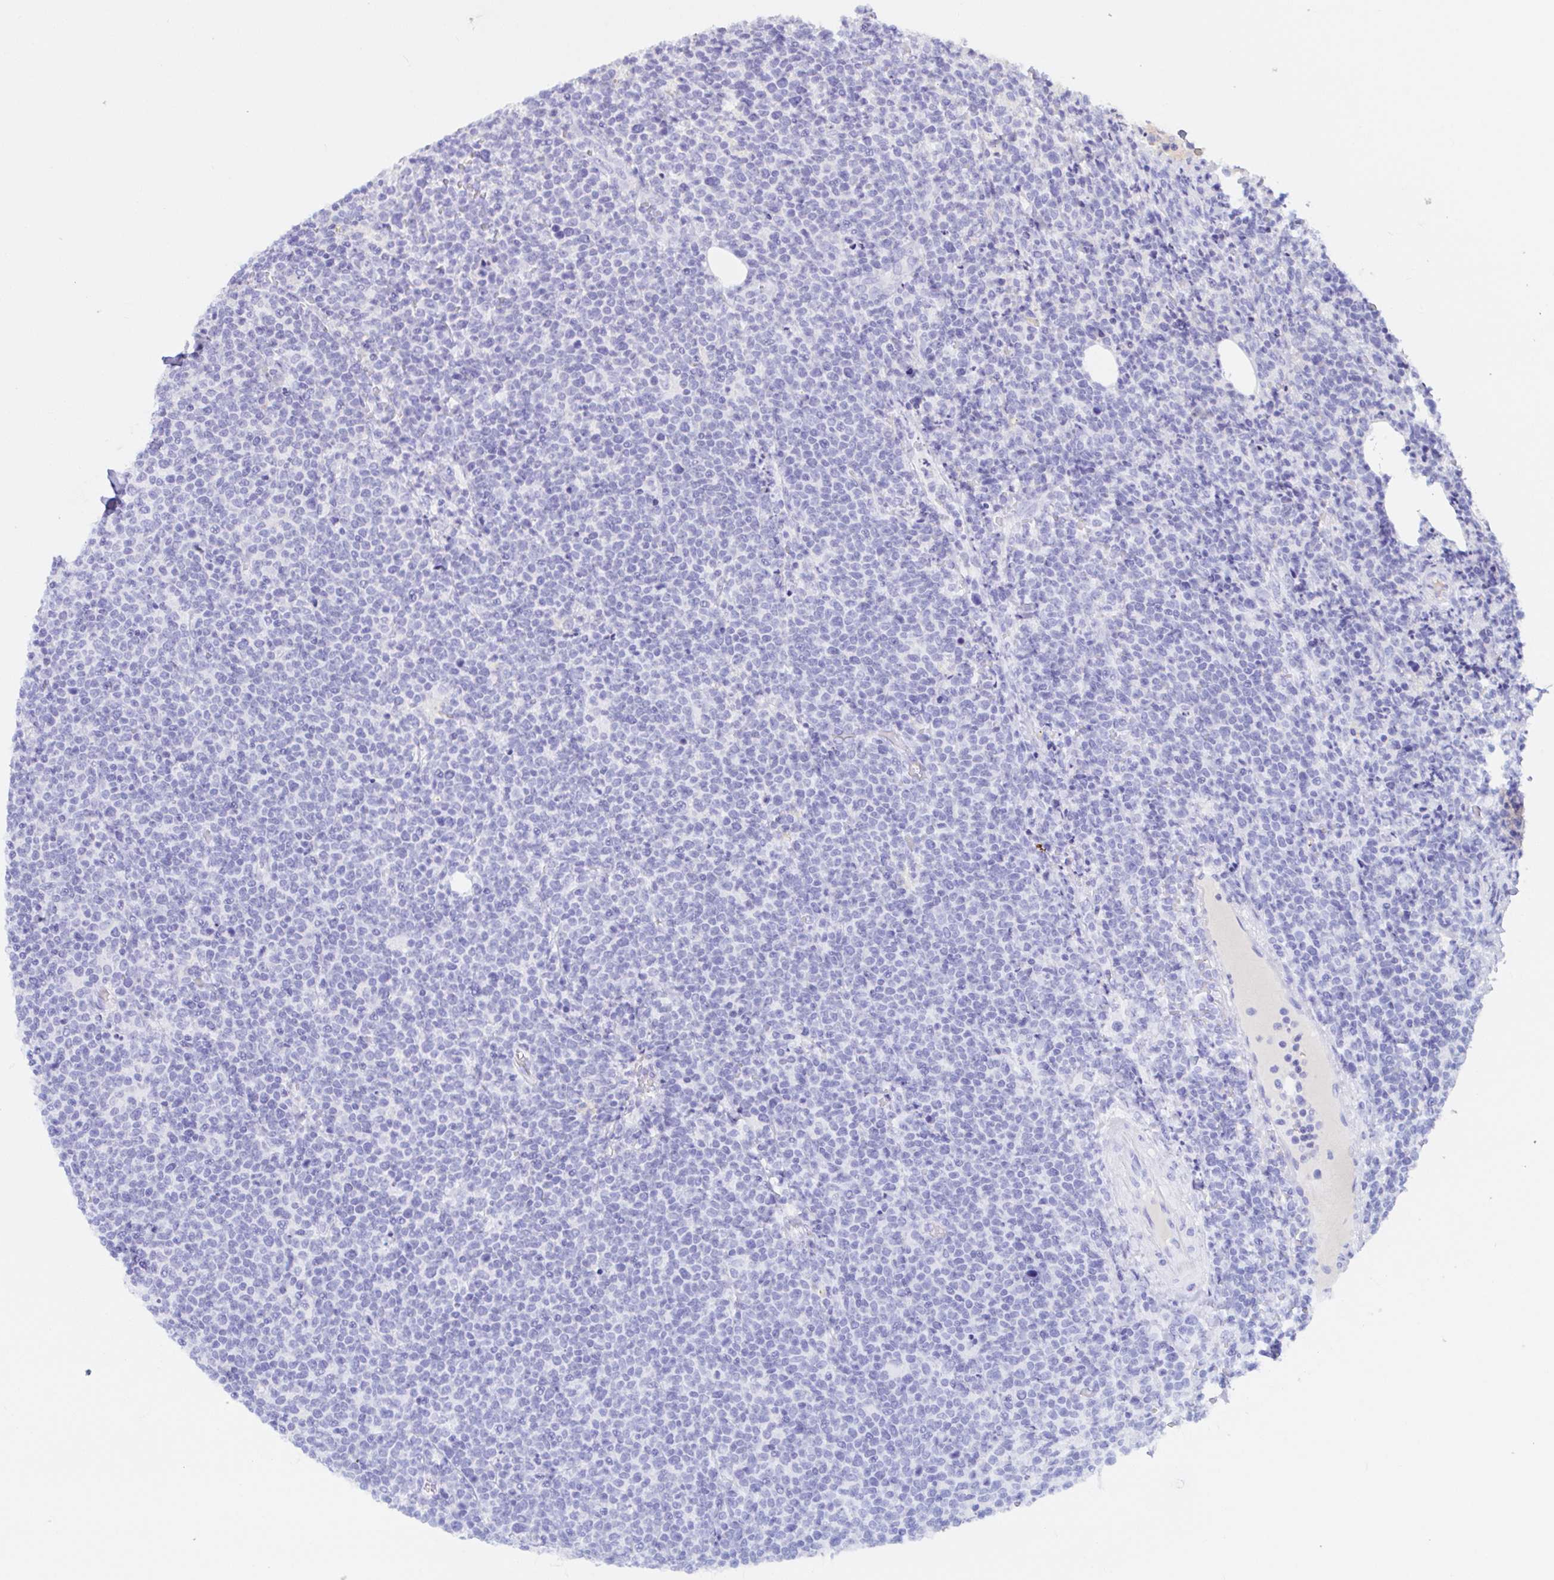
{"staining": {"intensity": "negative", "quantity": "none", "location": "none"}, "tissue": "lymphoma", "cell_type": "Tumor cells", "image_type": "cancer", "snomed": [{"axis": "morphology", "description": "Malignant lymphoma, non-Hodgkin's type, High grade"}, {"axis": "topography", "description": "Lymph node"}], "caption": "Immunohistochemistry photomicrograph of neoplastic tissue: human malignant lymphoma, non-Hodgkin's type (high-grade) stained with DAB reveals no significant protein expression in tumor cells. The staining was performed using DAB (3,3'-diaminobenzidine) to visualize the protein expression in brown, while the nuclei were stained in blue with hematoxylin (Magnification: 20x).", "gene": "SAA4", "patient": {"sex": "male", "age": 61}}